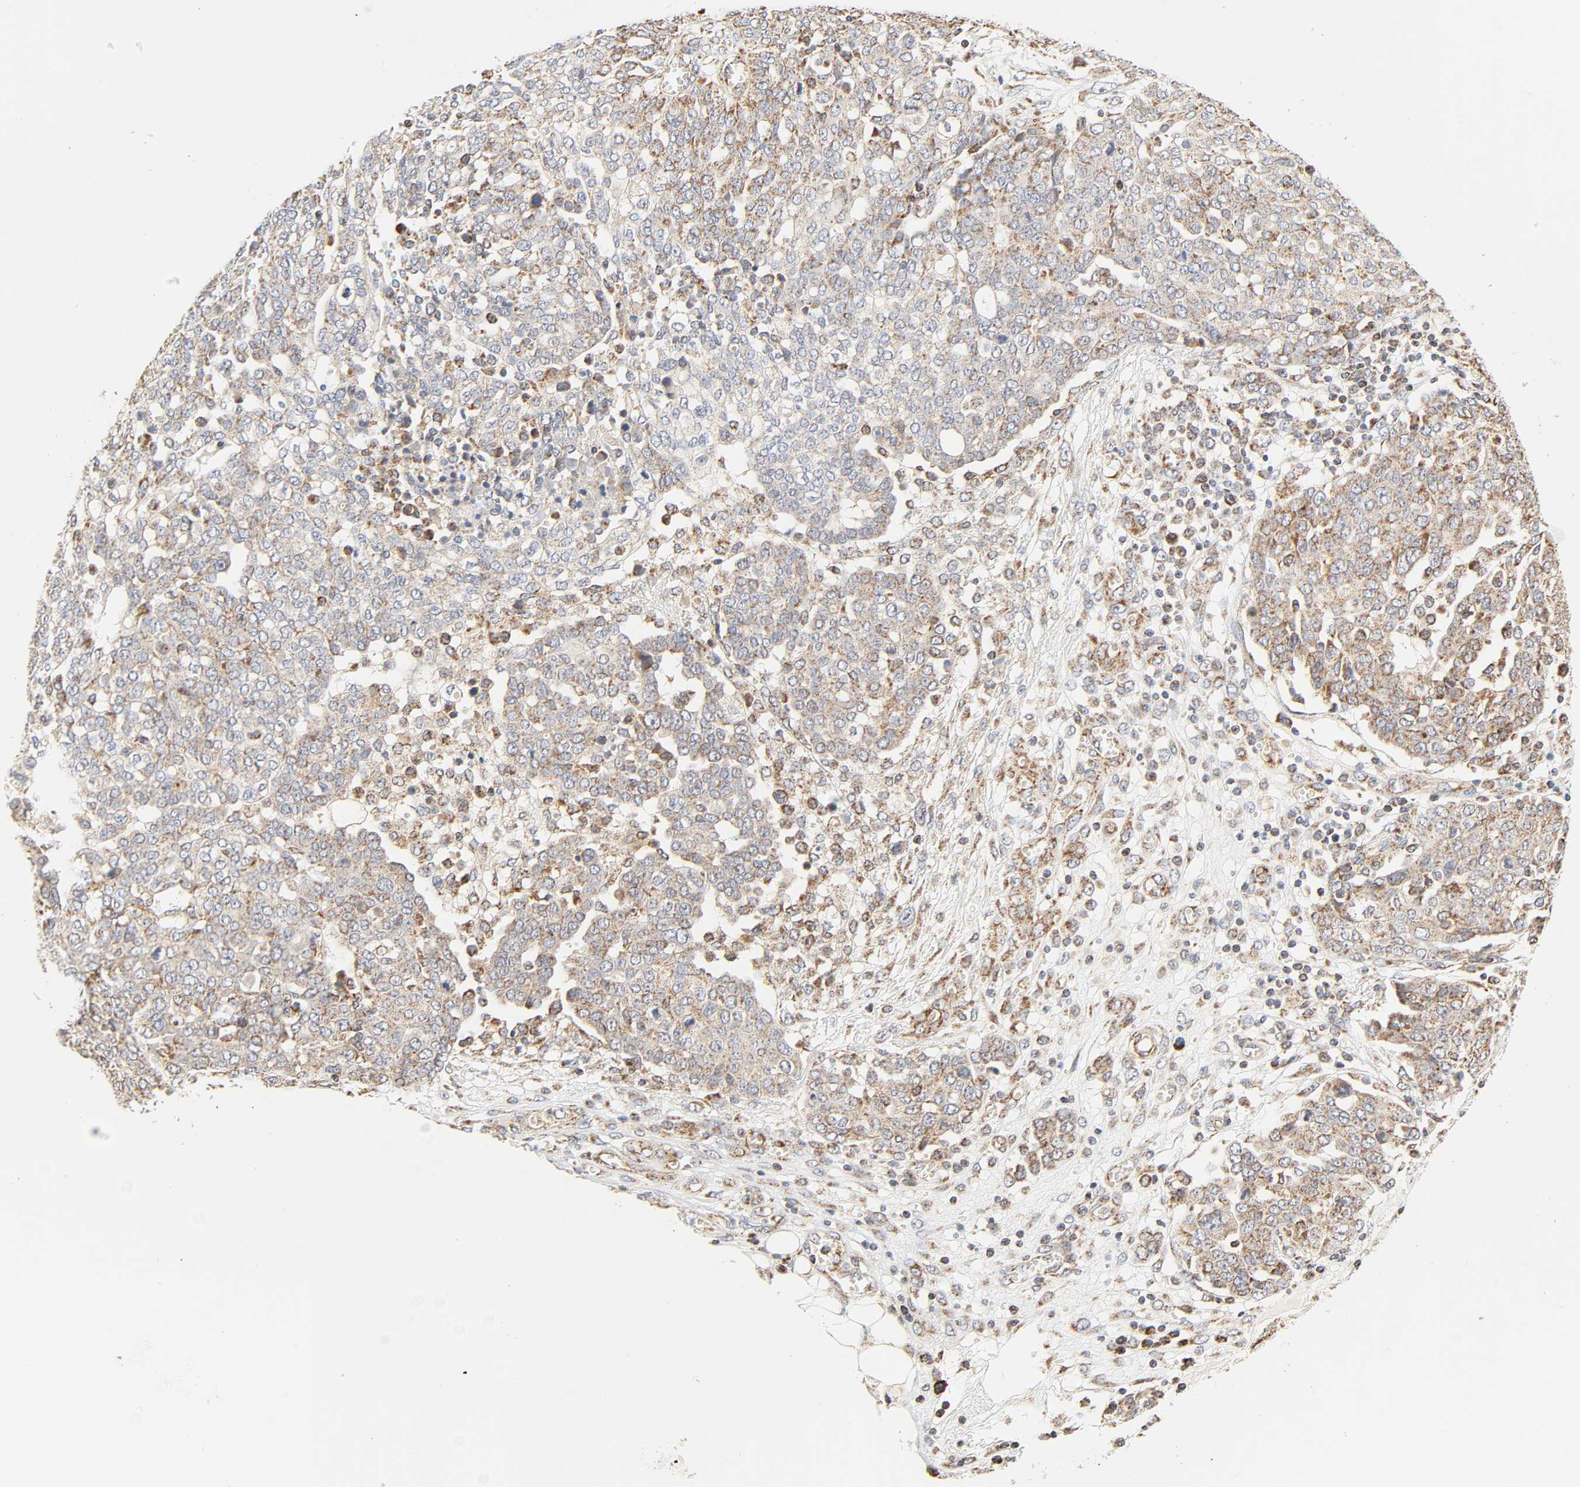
{"staining": {"intensity": "moderate", "quantity": ">75%", "location": "cytoplasmic/membranous"}, "tissue": "ovarian cancer", "cell_type": "Tumor cells", "image_type": "cancer", "snomed": [{"axis": "morphology", "description": "Cystadenocarcinoma, serous, NOS"}, {"axis": "topography", "description": "Soft tissue"}, {"axis": "topography", "description": "Ovary"}], "caption": "Ovarian serous cystadenocarcinoma stained with a brown dye displays moderate cytoplasmic/membranous positive expression in approximately >75% of tumor cells.", "gene": "ZMAT5", "patient": {"sex": "female", "age": 57}}